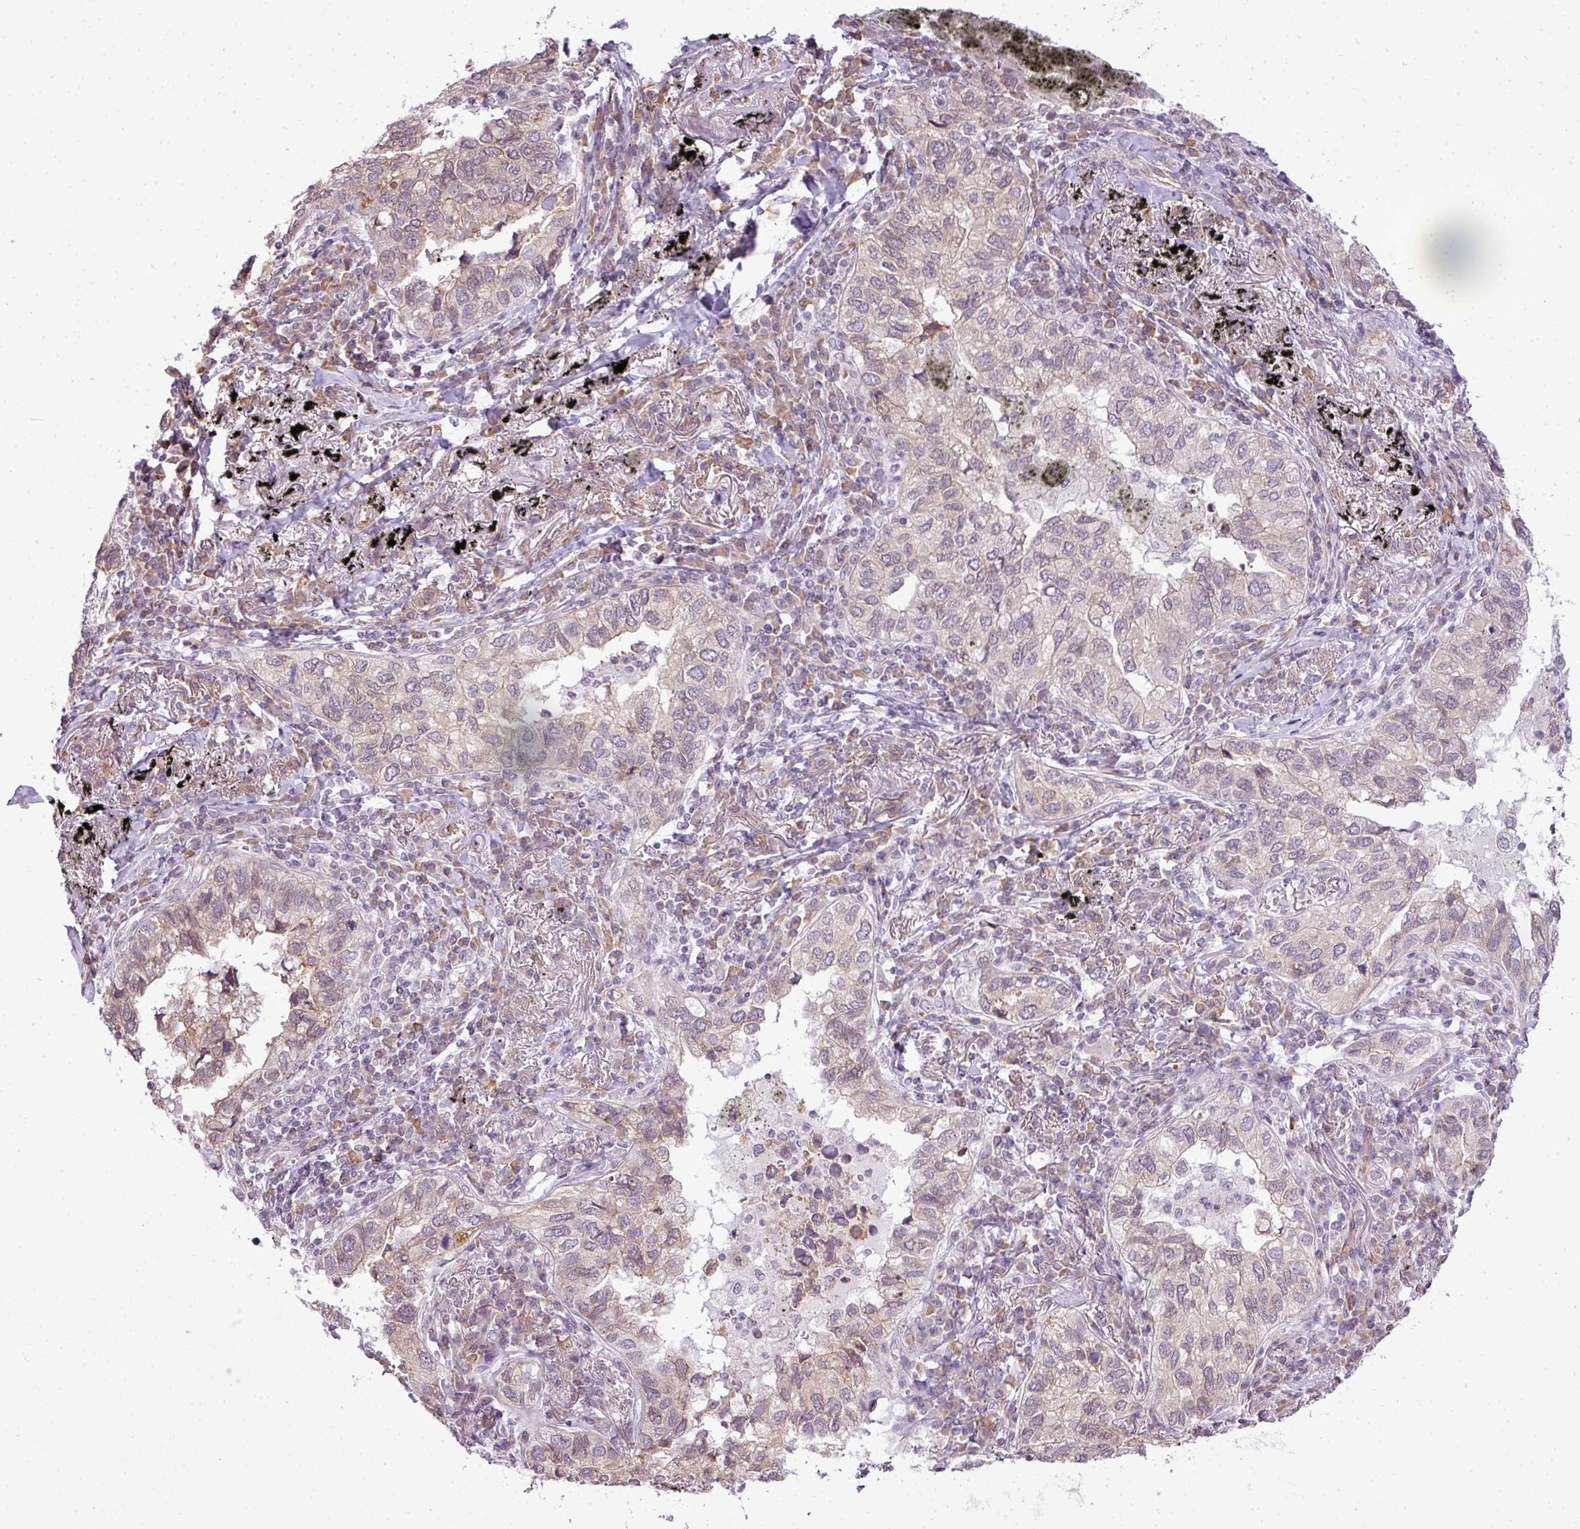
{"staining": {"intensity": "weak", "quantity": "<25%", "location": "nuclear"}, "tissue": "lung cancer", "cell_type": "Tumor cells", "image_type": "cancer", "snomed": [{"axis": "morphology", "description": "Adenocarcinoma, NOS"}, {"axis": "topography", "description": "Lung"}], "caption": "Protein analysis of lung cancer (adenocarcinoma) reveals no significant positivity in tumor cells.", "gene": "COX18", "patient": {"sex": "male", "age": 65}}